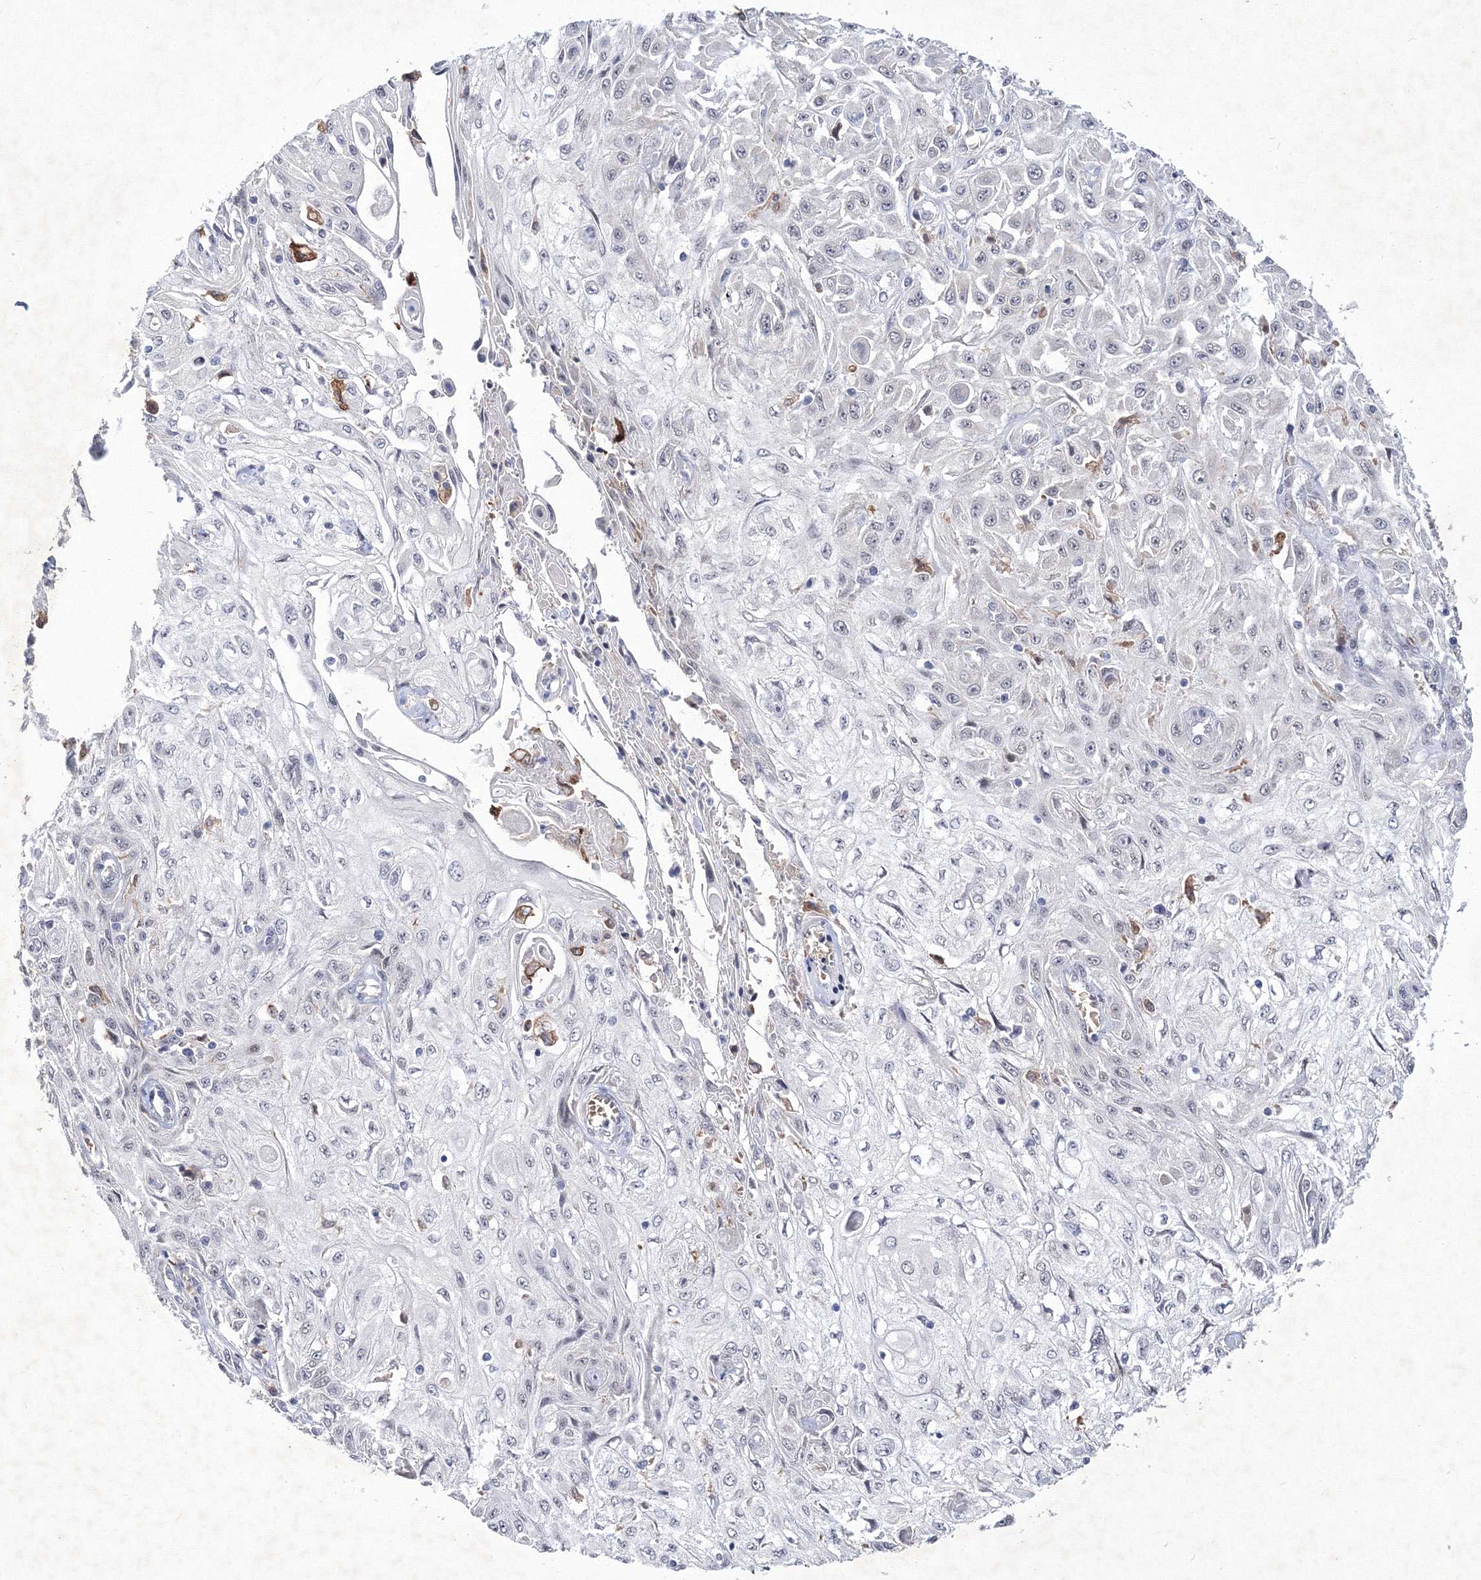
{"staining": {"intensity": "negative", "quantity": "none", "location": "none"}, "tissue": "skin cancer", "cell_type": "Tumor cells", "image_type": "cancer", "snomed": [{"axis": "morphology", "description": "Squamous cell carcinoma, NOS"}, {"axis": "morphology", "description": "Squamous cell carcinoma, metastatic, NOS"}, {"axis": "topography", "description": "Skin"}, {"axis": "topography", "description": "Lymph node"}], "caption": "An immunohistochemistry (IHC) micrograph of skin cancer (squamous cell carcinoma) is shown. There is no staining in tumor cells of skin cancer (squamous cell carcinoma). (DAB (3,3'-diaminobenzidine) immunohistochemistry (IHC) with hematoxylin counter stain).", "gene": "C11orf52", "patient": {"sex": "male", "age": 75}}